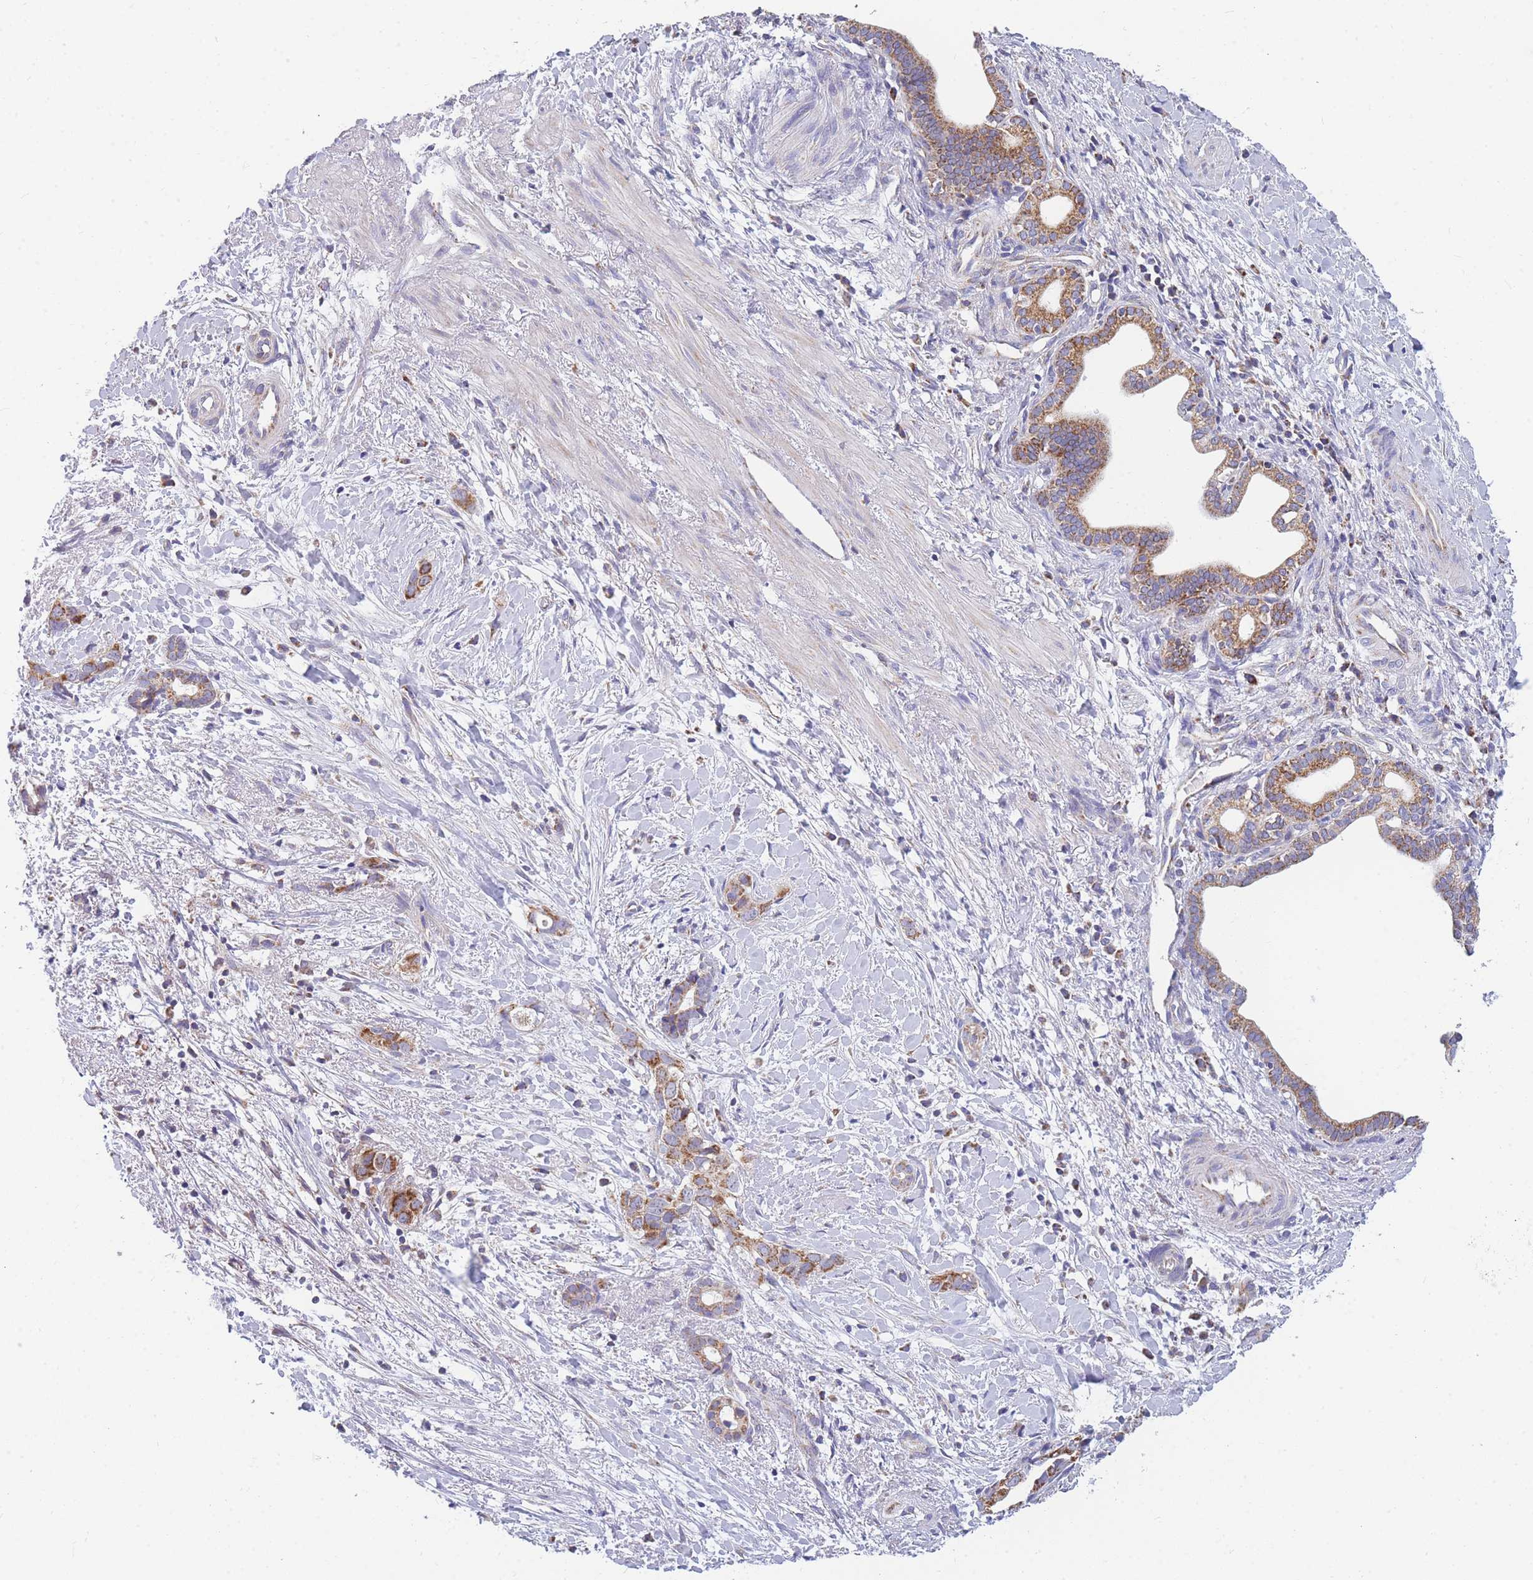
{"staining": {"intensity": "moderate", "quantity": ">75%", "location": "cytoplasmic/membranous"}, "tissue": "liver cancer", "cell_type": "Tumor cells", "image_type": "cancer", "snomed": [{"axis": "morphology", "description": "Cholangiocarcinoma"}, {"axis": "topography", "description": "Liver"}], "caption": "The micrograph displays a brown stain indicating the presence of a protein in the cytoplasmic/membranous of tumor cells in liver cholangiocarcinoma.", "gene": "MRPS11", "patient": {"sex": "female", "age": 79}}